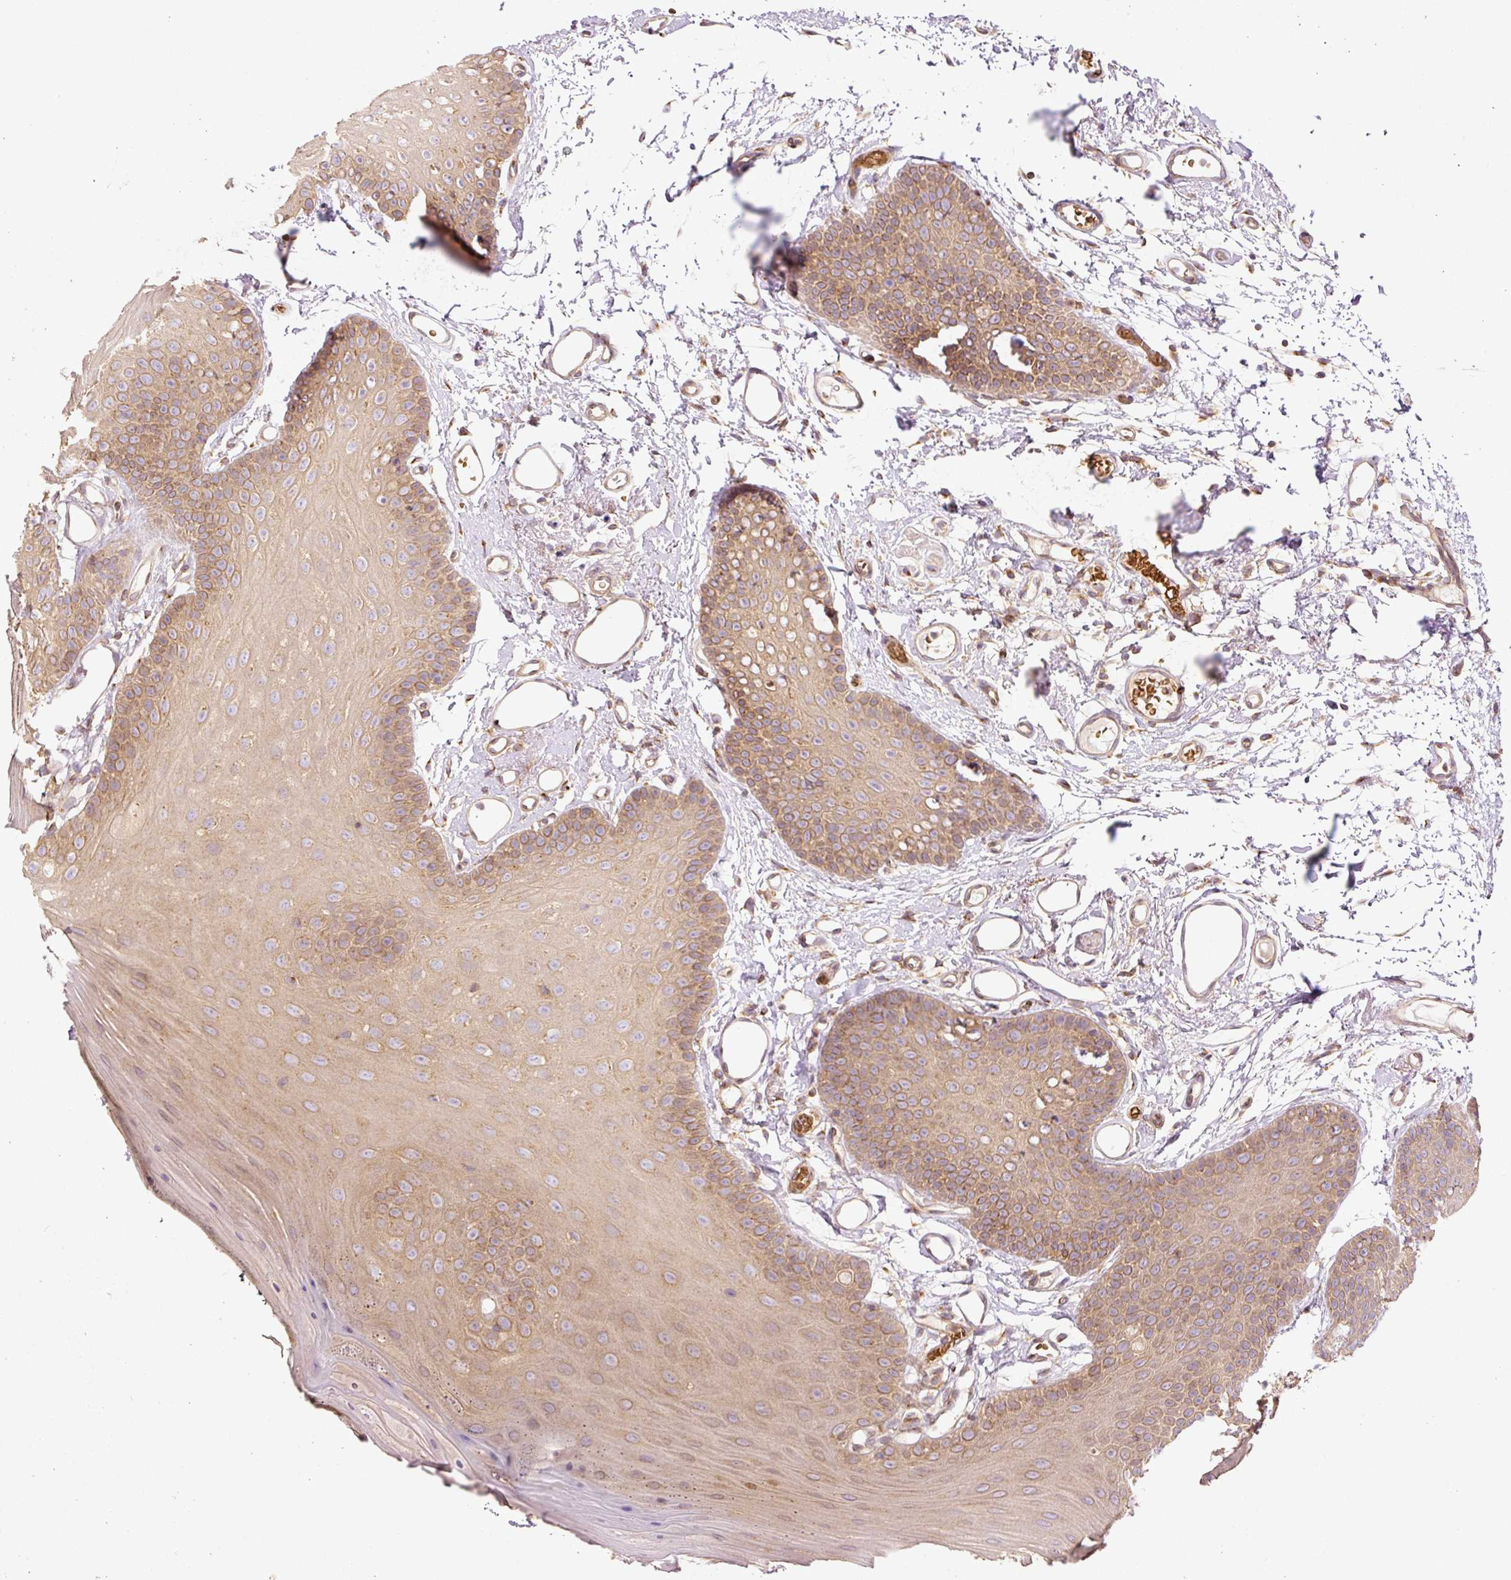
{"staining": {"intensity": "moderate", "quantity": "25%-75%", "location": "cytoplasmic/membranous"}, "tissue": "oral mucosa", "cell_type": "Squamous epithelial cells", "image_type": "normal", "snomed": [{"axis": "morphology", "description": "Normal tissue, NOS"}, {"axis": "morphology", "description": "Squamous cell carcinoma, NOS"}, {"axis": "topography", "description": "Oral tissue"}, {"axis": "topography", "description": "Head-Neck"}], "caption": "Benign oral mucosa was stained to show a protein in brown. There is medium levels of moderate cytoplasmic/membranous positivity in about 25%-75% of squamous epithelial cells. (IHC, brightfield microscopy, high magnification).", "gene": "TBC1D2B", "patient": {"sex": "female", "age": 81}}